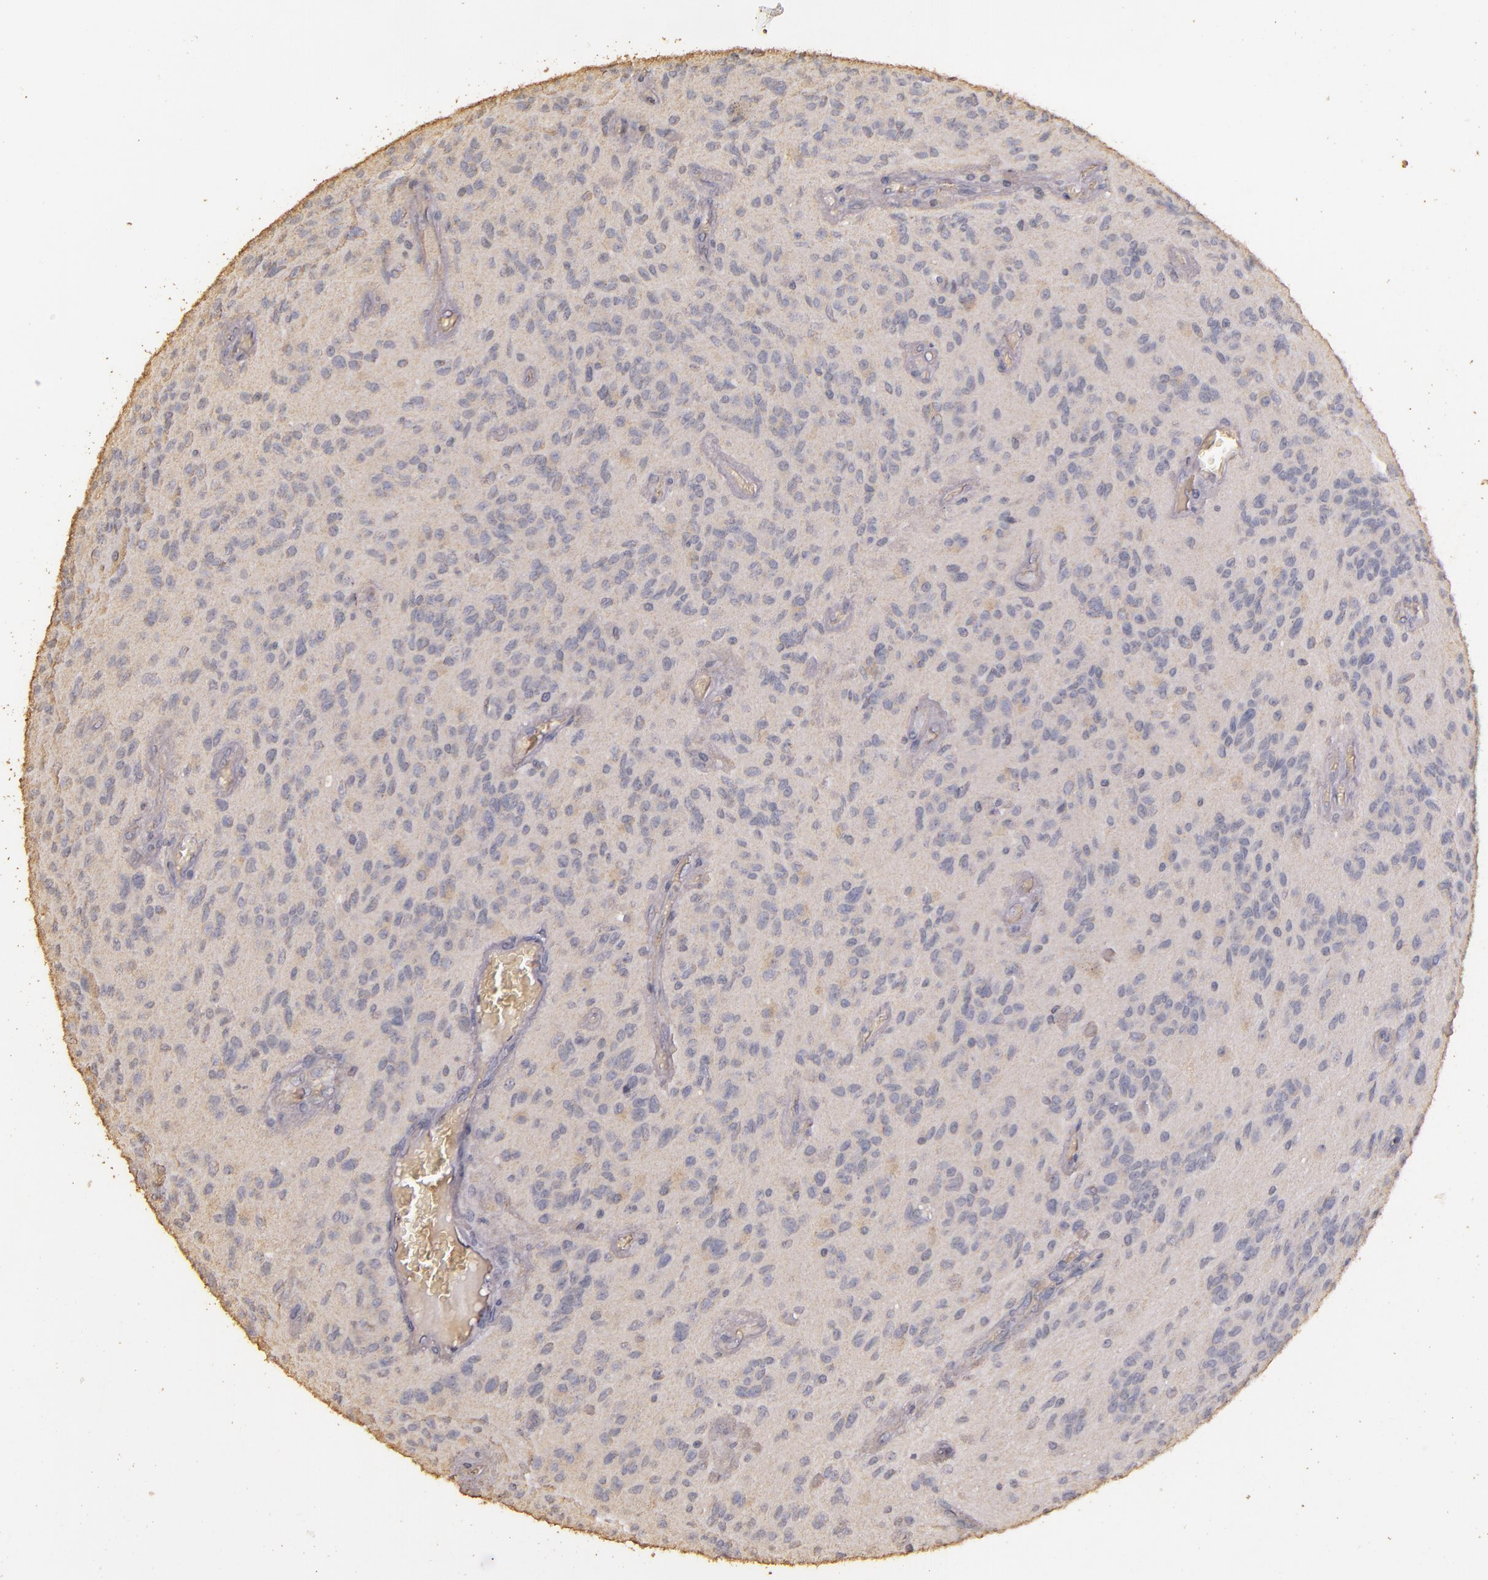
{"staining": {"intensity": "negative", "quantity": "none", "location": "none"}, "tissue": "glioma", "cell_type": "Tumor cells", "image_type": "cancer", "snomed": [{"axis": "morphology", "description": "Glioma, malignant, Low grade"}, {"axis": "topography", "description": "Brain"}], "caption": "Glioma stained for a protein using IHC shows no positivity tumor cells.", "gene": "BCL2L13", "patient": {"sex": "female", "age": 15}}